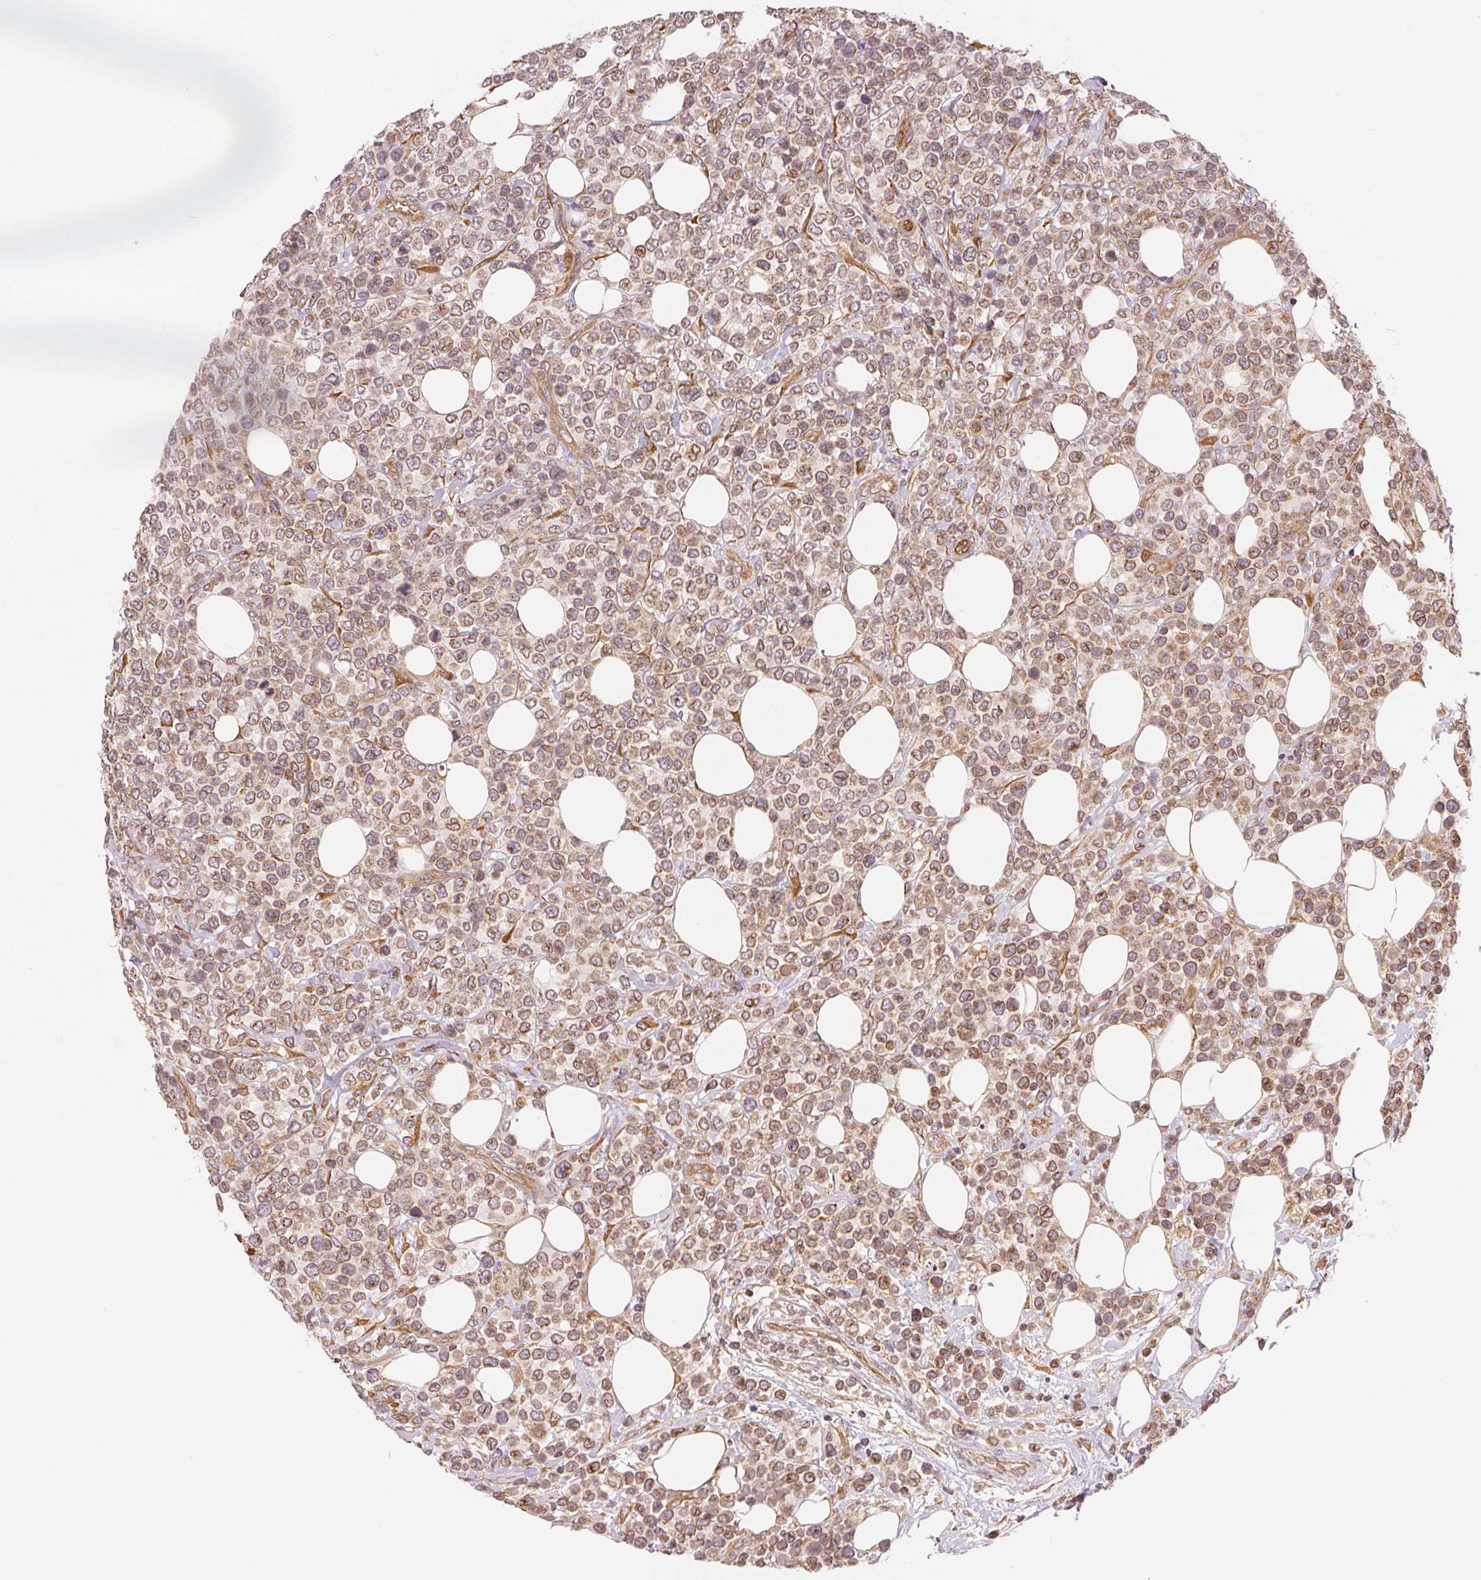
{"staining": {"intensity": "moderate", "quantity": "25%-75%", "location": "cytoplasmic/membranous"}, "tissue": "lymphoma", "cell_type": "Tumor cells", "image_type": "cancer", "snomed": [{"axis": "morphology", "description": "Malignant lymphoma, non-Hodgkin's type, High grade"}, {"axis": "topography", "description": "Soft tissue"}], "caption": "Tumor cells display moderate cytoplasmic/membranous expression in approximately 25%-75% of cells in high-grade malignant lymphoma, non-Hodgkin's type.", "gene": "STRN4", "patient": {"sex": "female", "age": 56}}